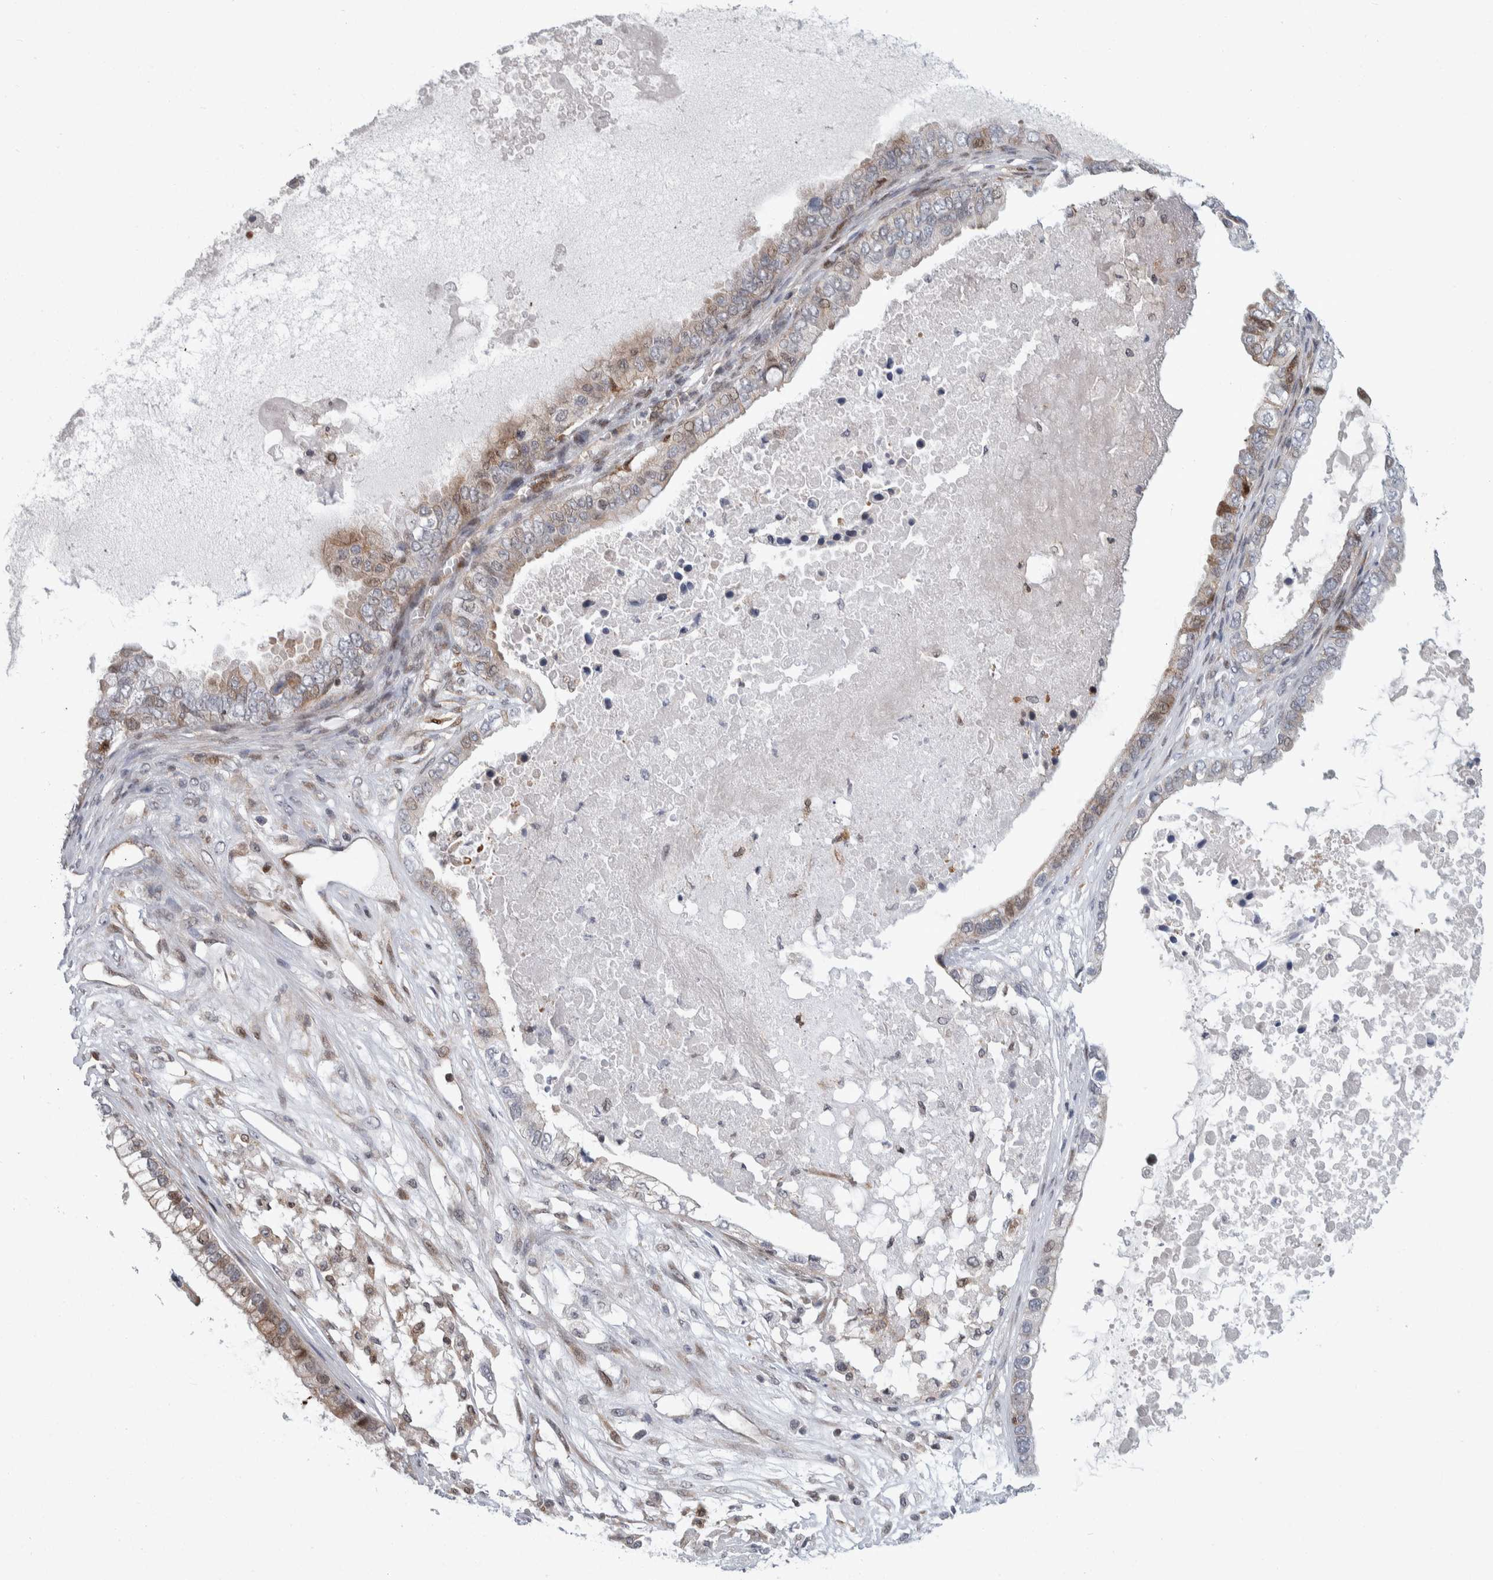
{"staining": {"intensity": "moderate", "quantity": "25%-75%", "location": "cytoplasmic/membranous,nuclear"}, "tissue": "ovarian cancer", "cell_type": "Tumor cells", "image_type": "cancer", "snomed": [{"axis": "morphology", "description": "Cystadenocarcinoma, mucinous, NOS"}, {"axis": "topography", "description": "Ovary"}], "caption": "Protein expression analysis of human ovarian cancer (mucinous cystadenocarcinoma) reveals moderate cytoplasmic/membranous and nuclear expression in about 25%-75% of tumor cells. The staining is performed using DAB (3,3'-diaminobenzidine) brown chromogen to label protein expression. The nuclei are counter-stained blue using hematoxylin.", "gene": "PTPA", "patient": {"sex": "female", "age": 80}}